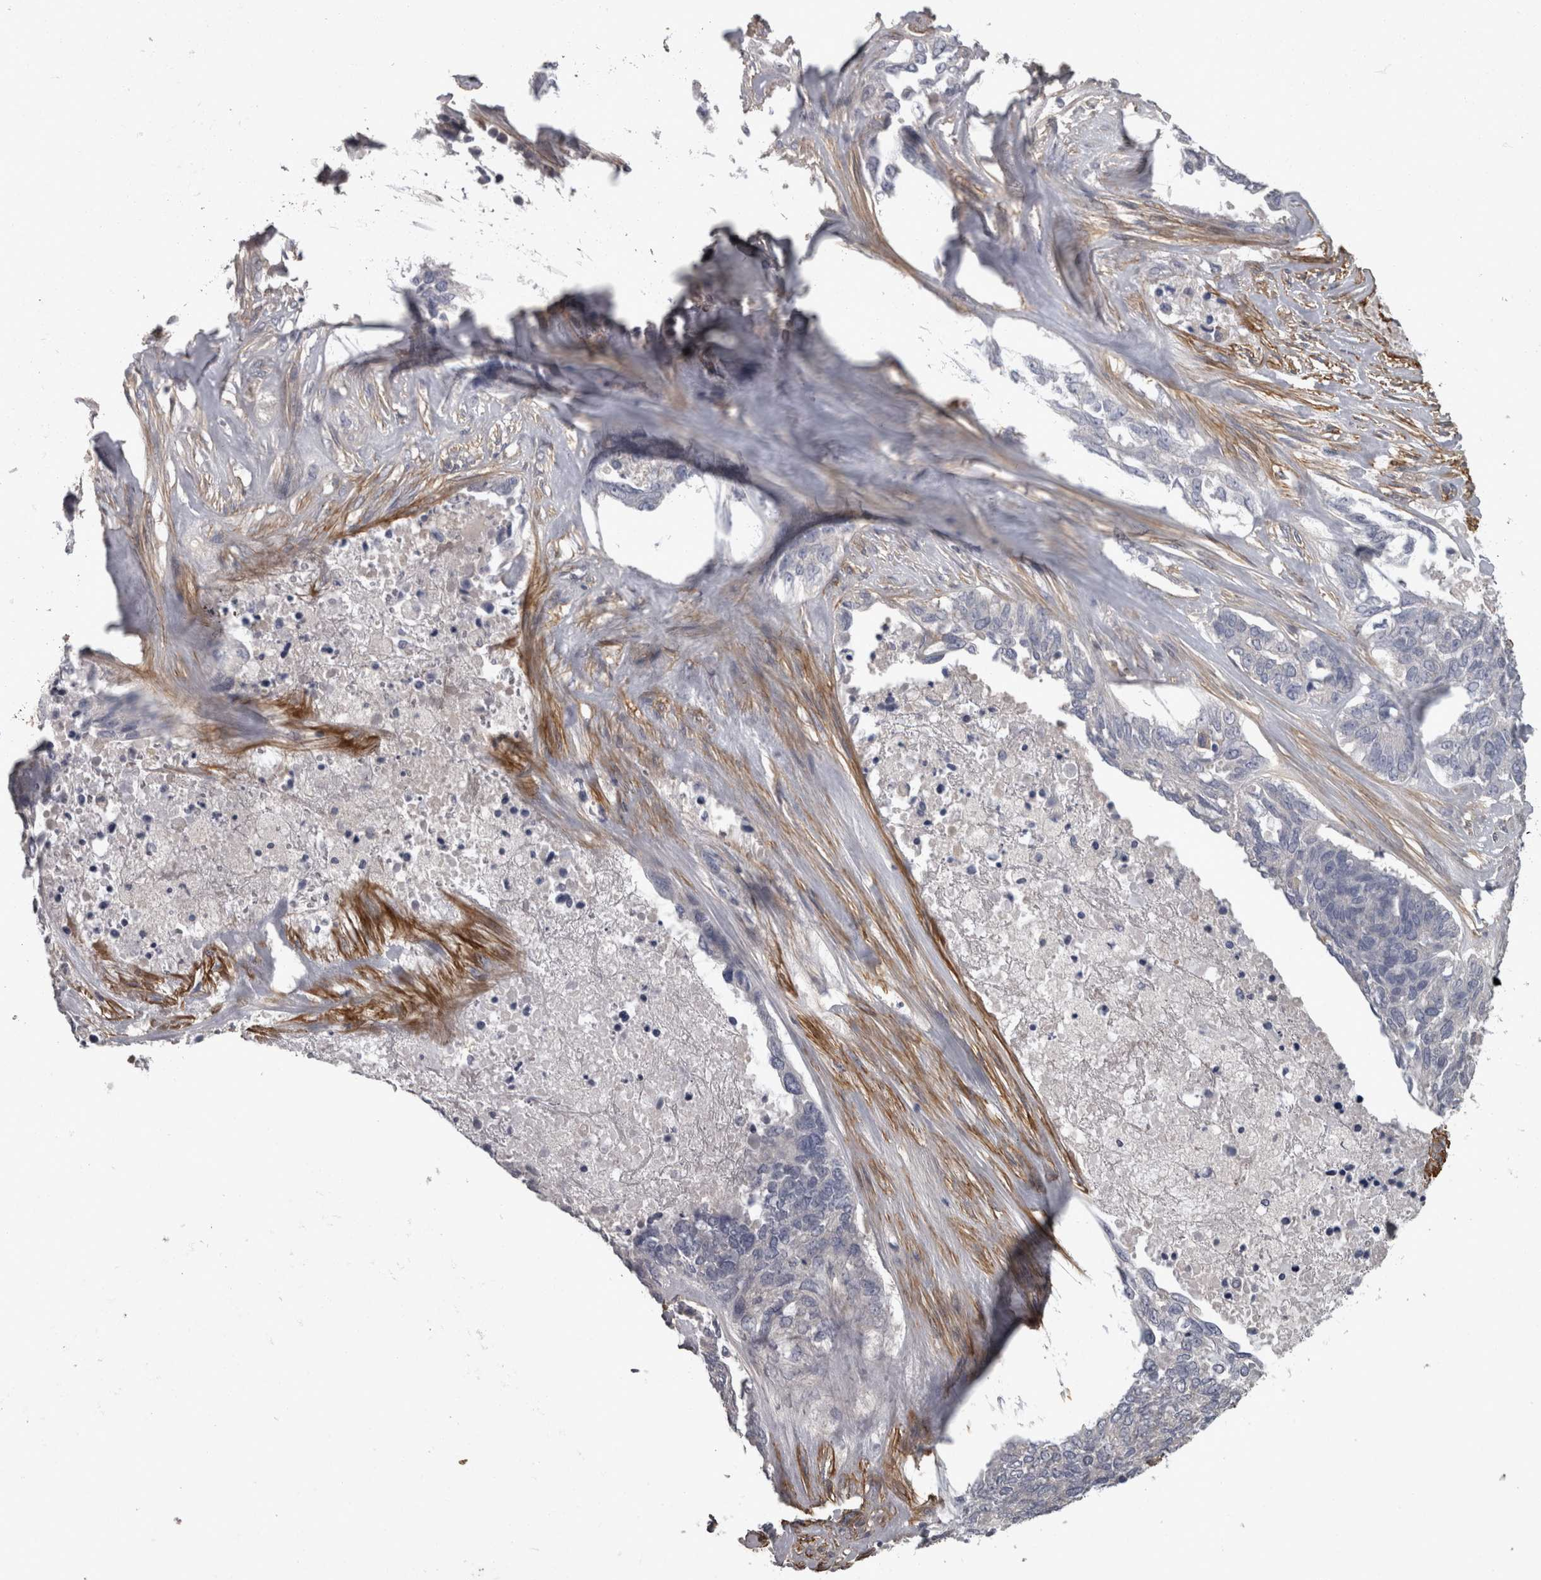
{"staining": {"intensity": "negative", "quantity": "none", "location": "none"}, "tissue": "ovarian cancer", "cell_type": "Tumor cells", "image_type": "cancer", "snomed": [{"axis": "morphology", "description": "Cystadenocarcinoma, serous, NOS"}, {"axis": "topography", "description": "Ovary"}], "caption": "Tumor cells are negative for protein expression in human ovarian cancer.", "gene": "EFEMP2", "patient": {"sex": "female", "age": 44}}